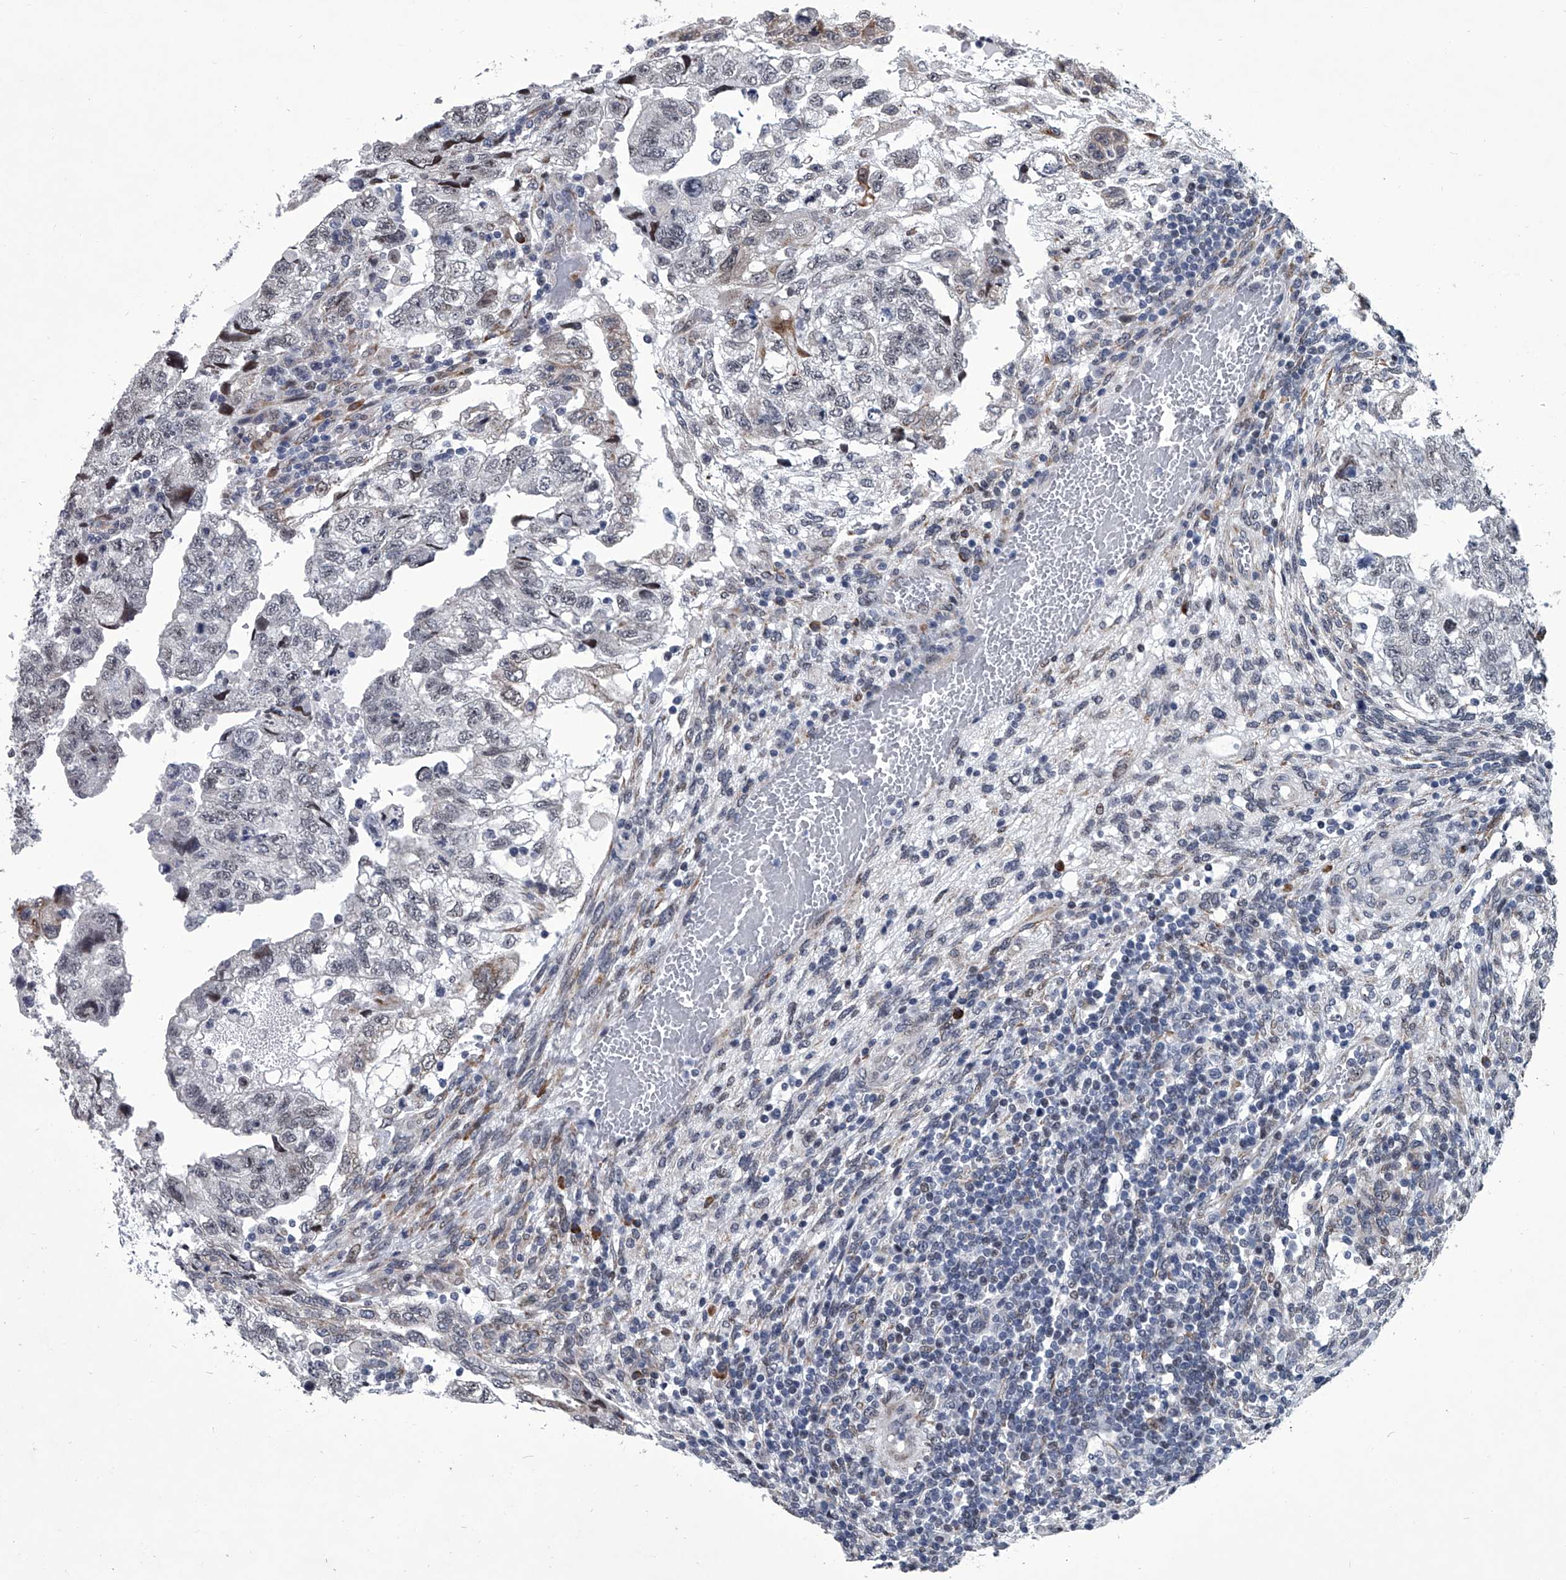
{"staining": {"intensity": "negative", "quantity": "none", "location": "none"}, "tissue": "testis cancer", "cell_type": "Tumor cells", "image_type": "cancer", "snomed": [{"axis": "morphology", "description": "Carcinoma, Embryonal, NOS"}, {"axis": "topography", "description": "Testis"}], "caption": "DAB (3,3'-diaminobenzidine) immunohistochemical staining of testis embryonal carcinoma demonstrates no significant staining in tumor cells.", "gene": "PPP2R5D", "patient": {"sex": "male", "age": 36}}